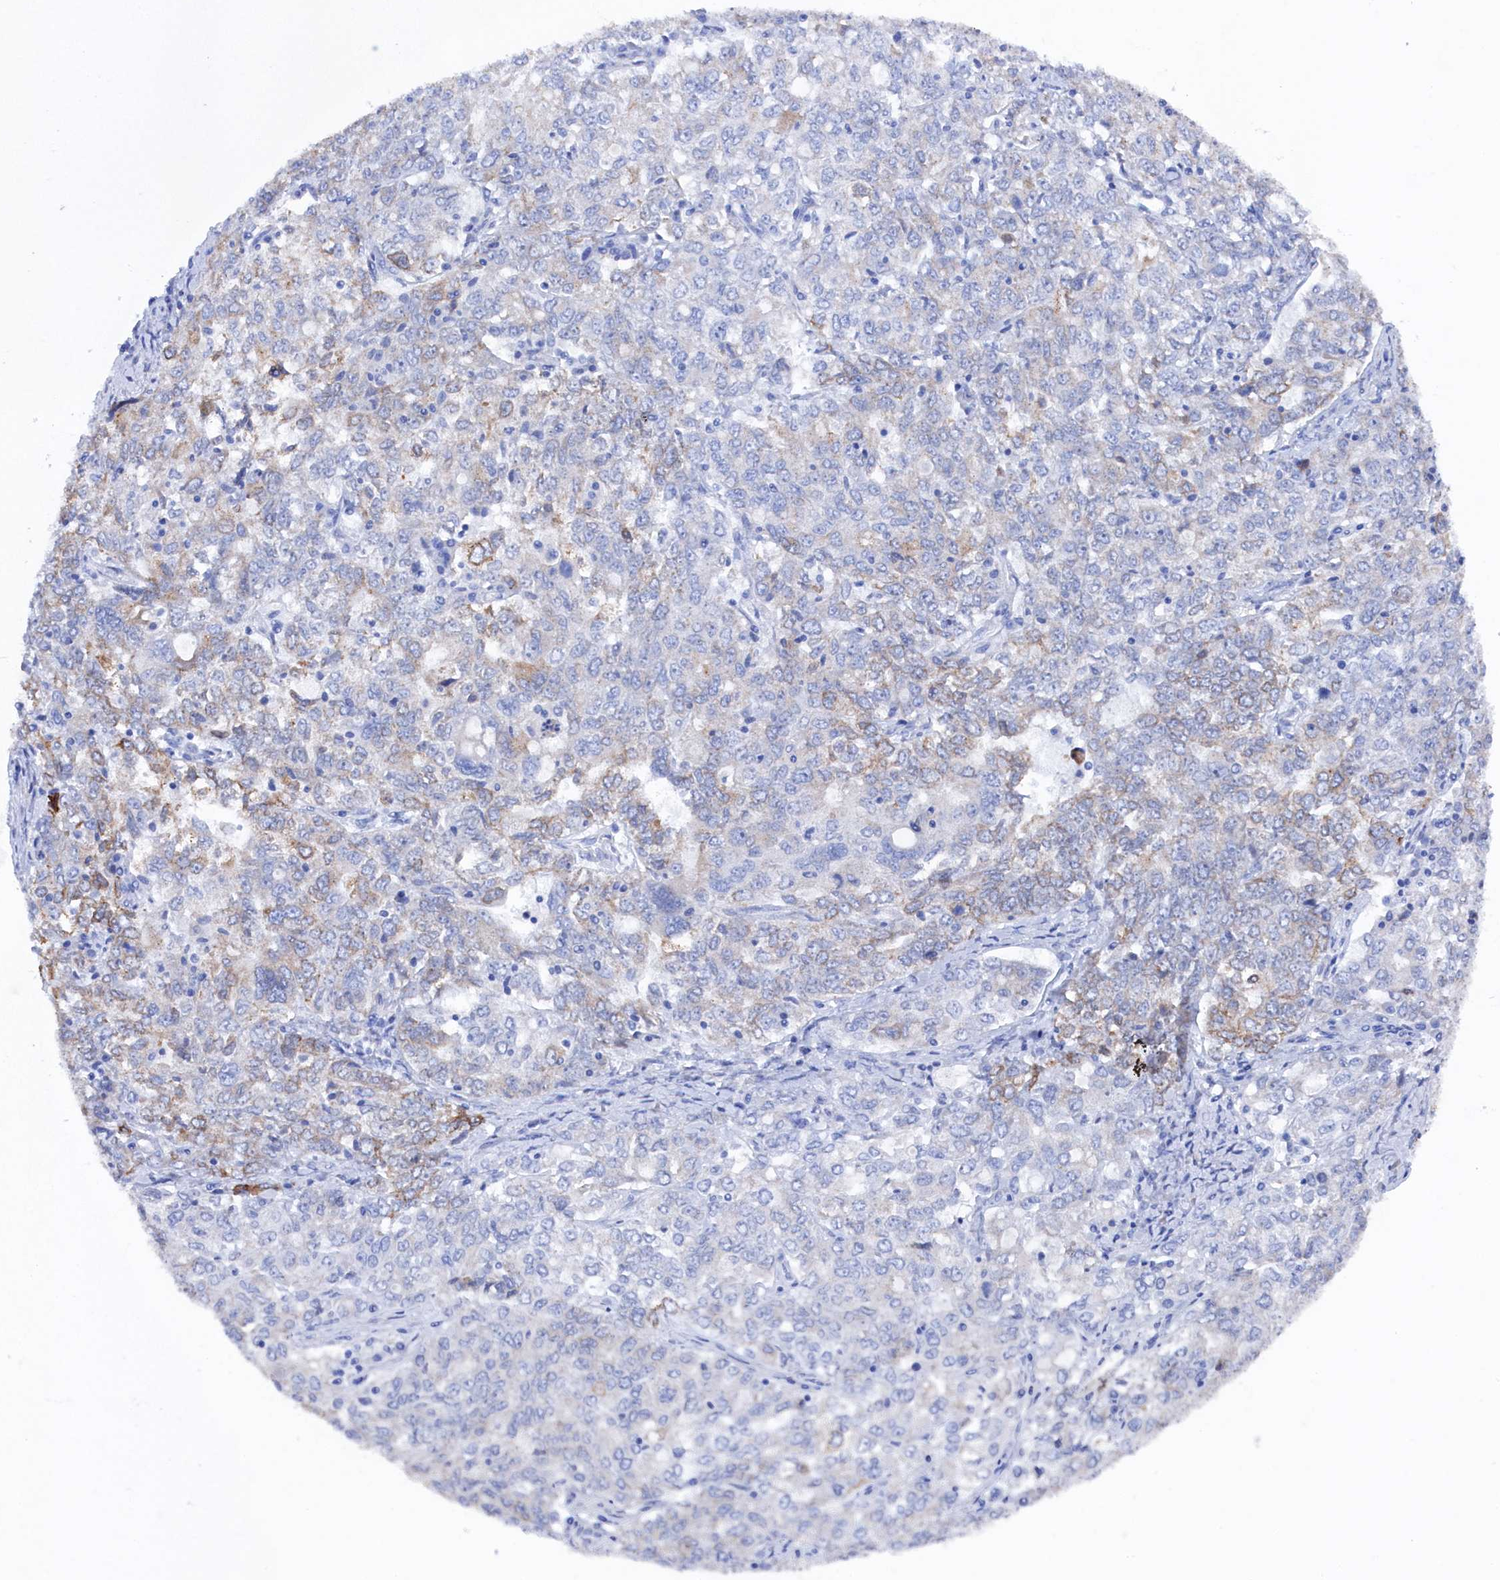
{"staining": {"intensity": "weak", "quantity": "<25%", "location": "cytoplasmic/membranous"}, "tissue": "ovarian cancer", "cell_type": "Tumor cells", "image_type": "cancer", "snomed": [{"axis": "morphology", "description": "Carcinoma, endometroid"}, {"axis": "topography", "description": "Ovary"}], "caption": "Endometroid carcinoma (ovarian) stained for a protein using immunohistochemistry shows no staining tumor cells.", "gene": "TMOD2", "patient": {"sex": "female", "age": 62}}